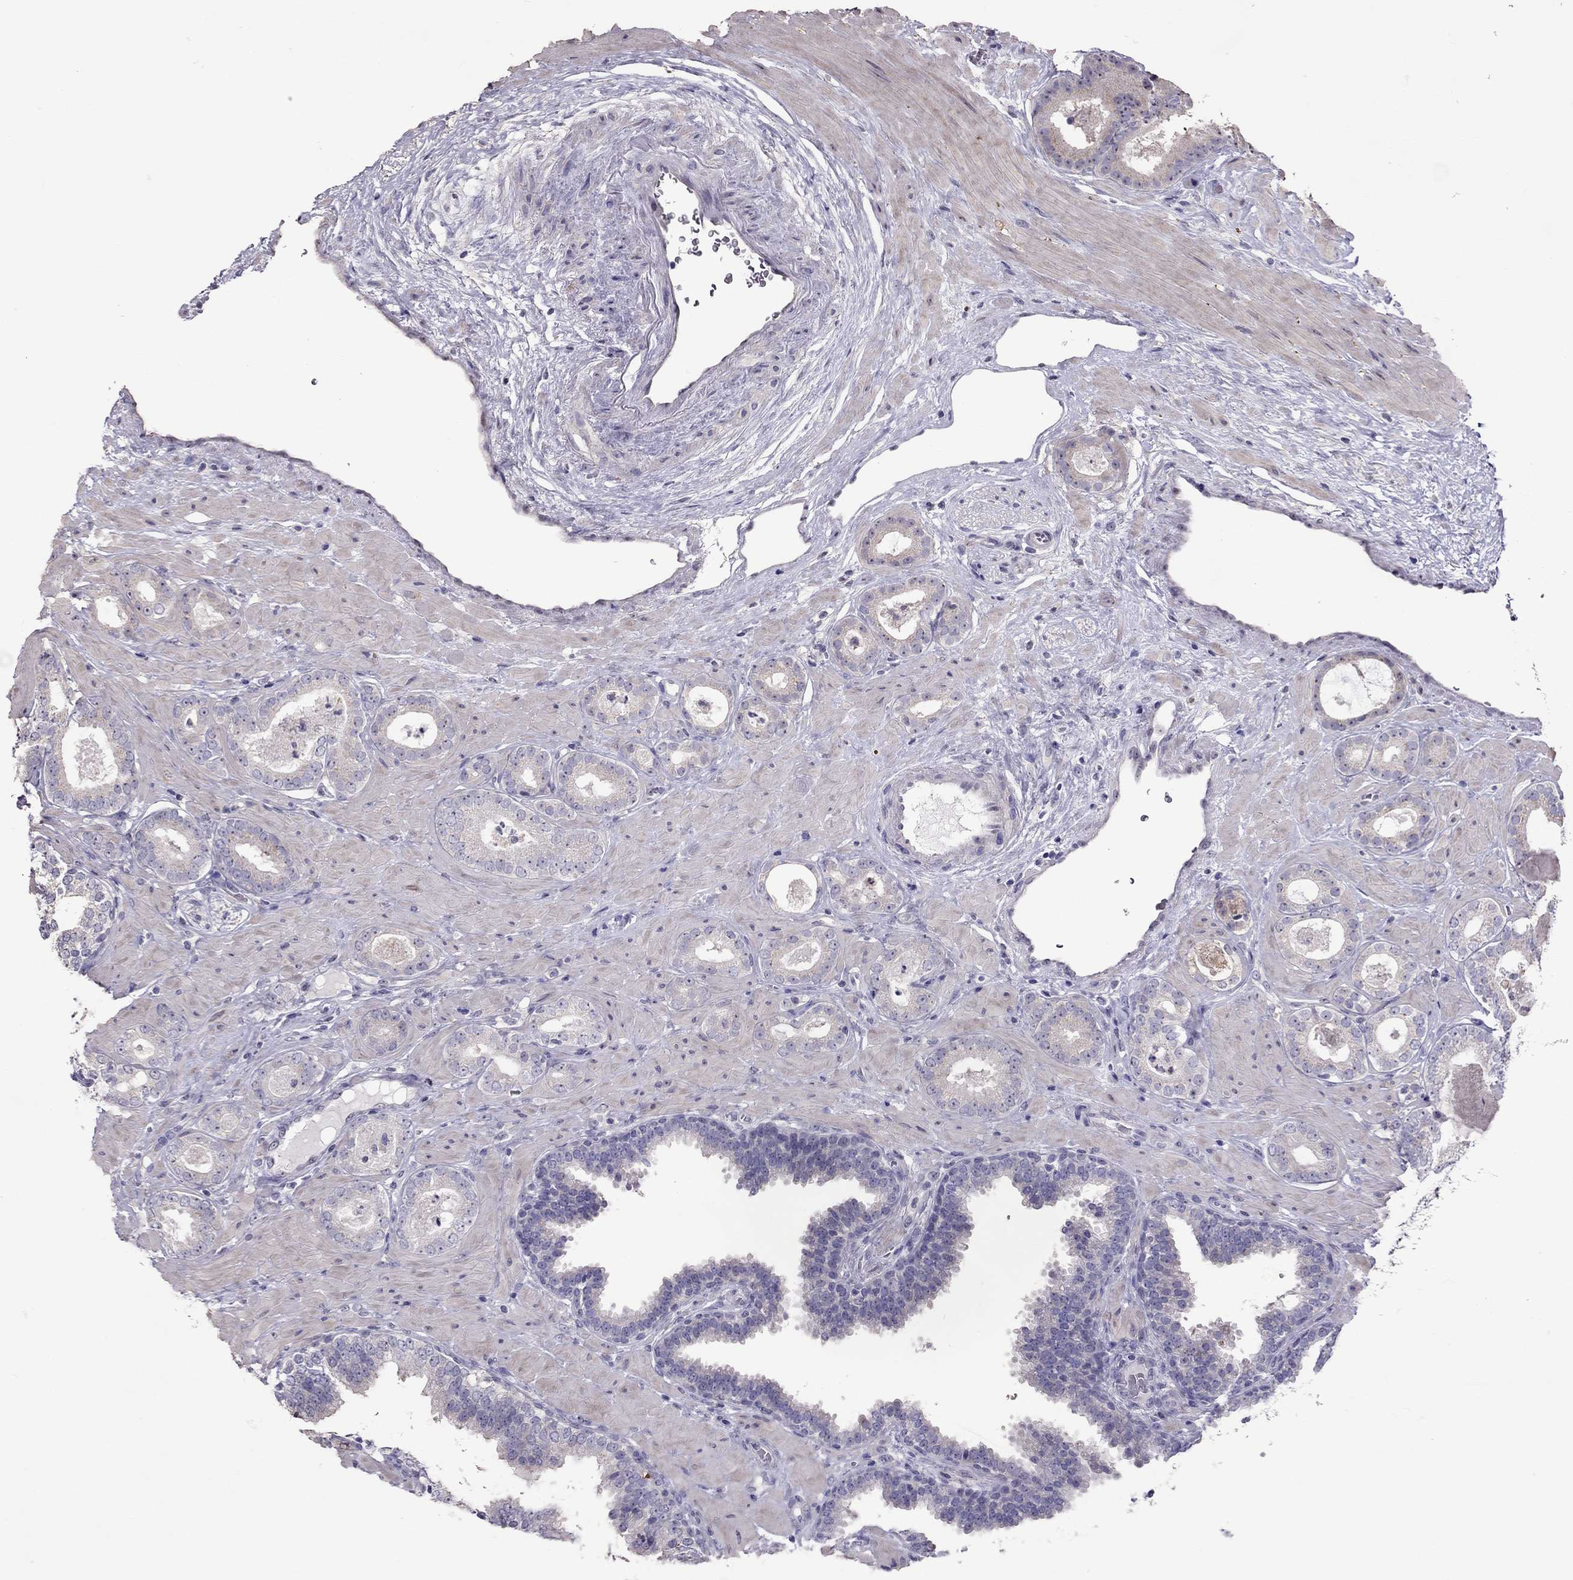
{"staining": {"intensity": "negative", "quantity": "none", "location": "none"}, "tissue": "prostate cancer", "cell_type": "Tumor cells", "image_type": "cancer", "snomed": [{"axis": "morphology", "description": "Adenocarcinoma, Low grade"}, {"axis": "topography", "description": "Prostate"}], "caption": "Prostate adenocarcinoma (low-grade) was stained to show a protein in brown. There is no significant staining in tumor cells.", "gene": "LRRC46", "patient": {"sex": "male", "age": 60}}